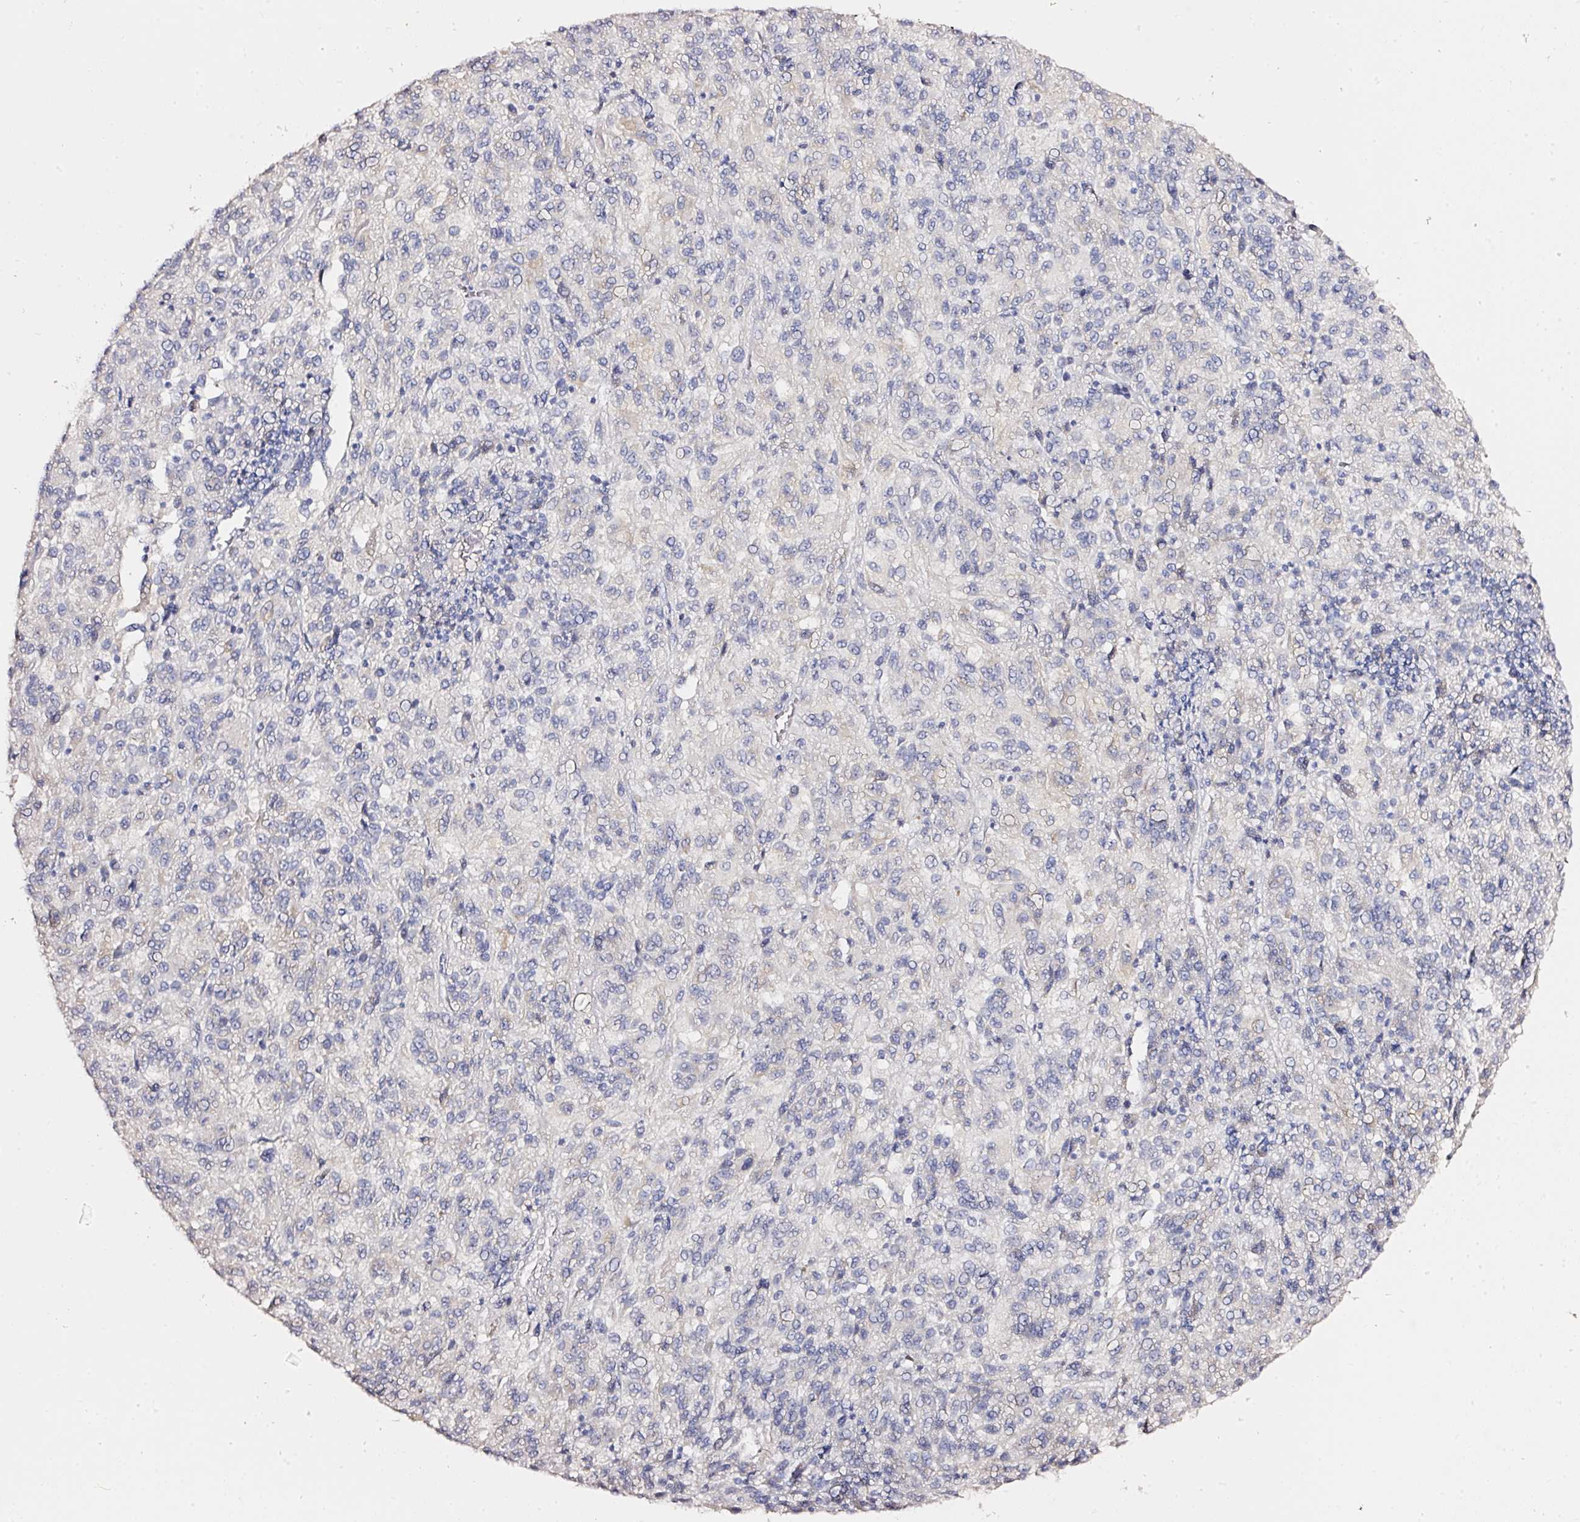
{"staining": {"intensity": "negative", "quantity": "none", "location": "none"}, "tissue": "melanoma", "cell_type": "Tumor cells", "image_type": "cancer", "snomed": [{"axis": "morphology", "description": "Malignant melanoma, Metastatic site"}, {"axis": "topography", "description": "Lung"}], "caption": "An immunohistochemistry (IHC) histopathology image of malignant melanoma (metastatic site) is shown. There is no staining in tumor cells of malignant melanoma (metastatic site). (DAB (3,3'-diaminobenzidine) immunohistochemistry visualized using brightfield microscopy, high magnification).", "gene": "PDXDC1", "patient": {"sex": "male", "age": 64}}